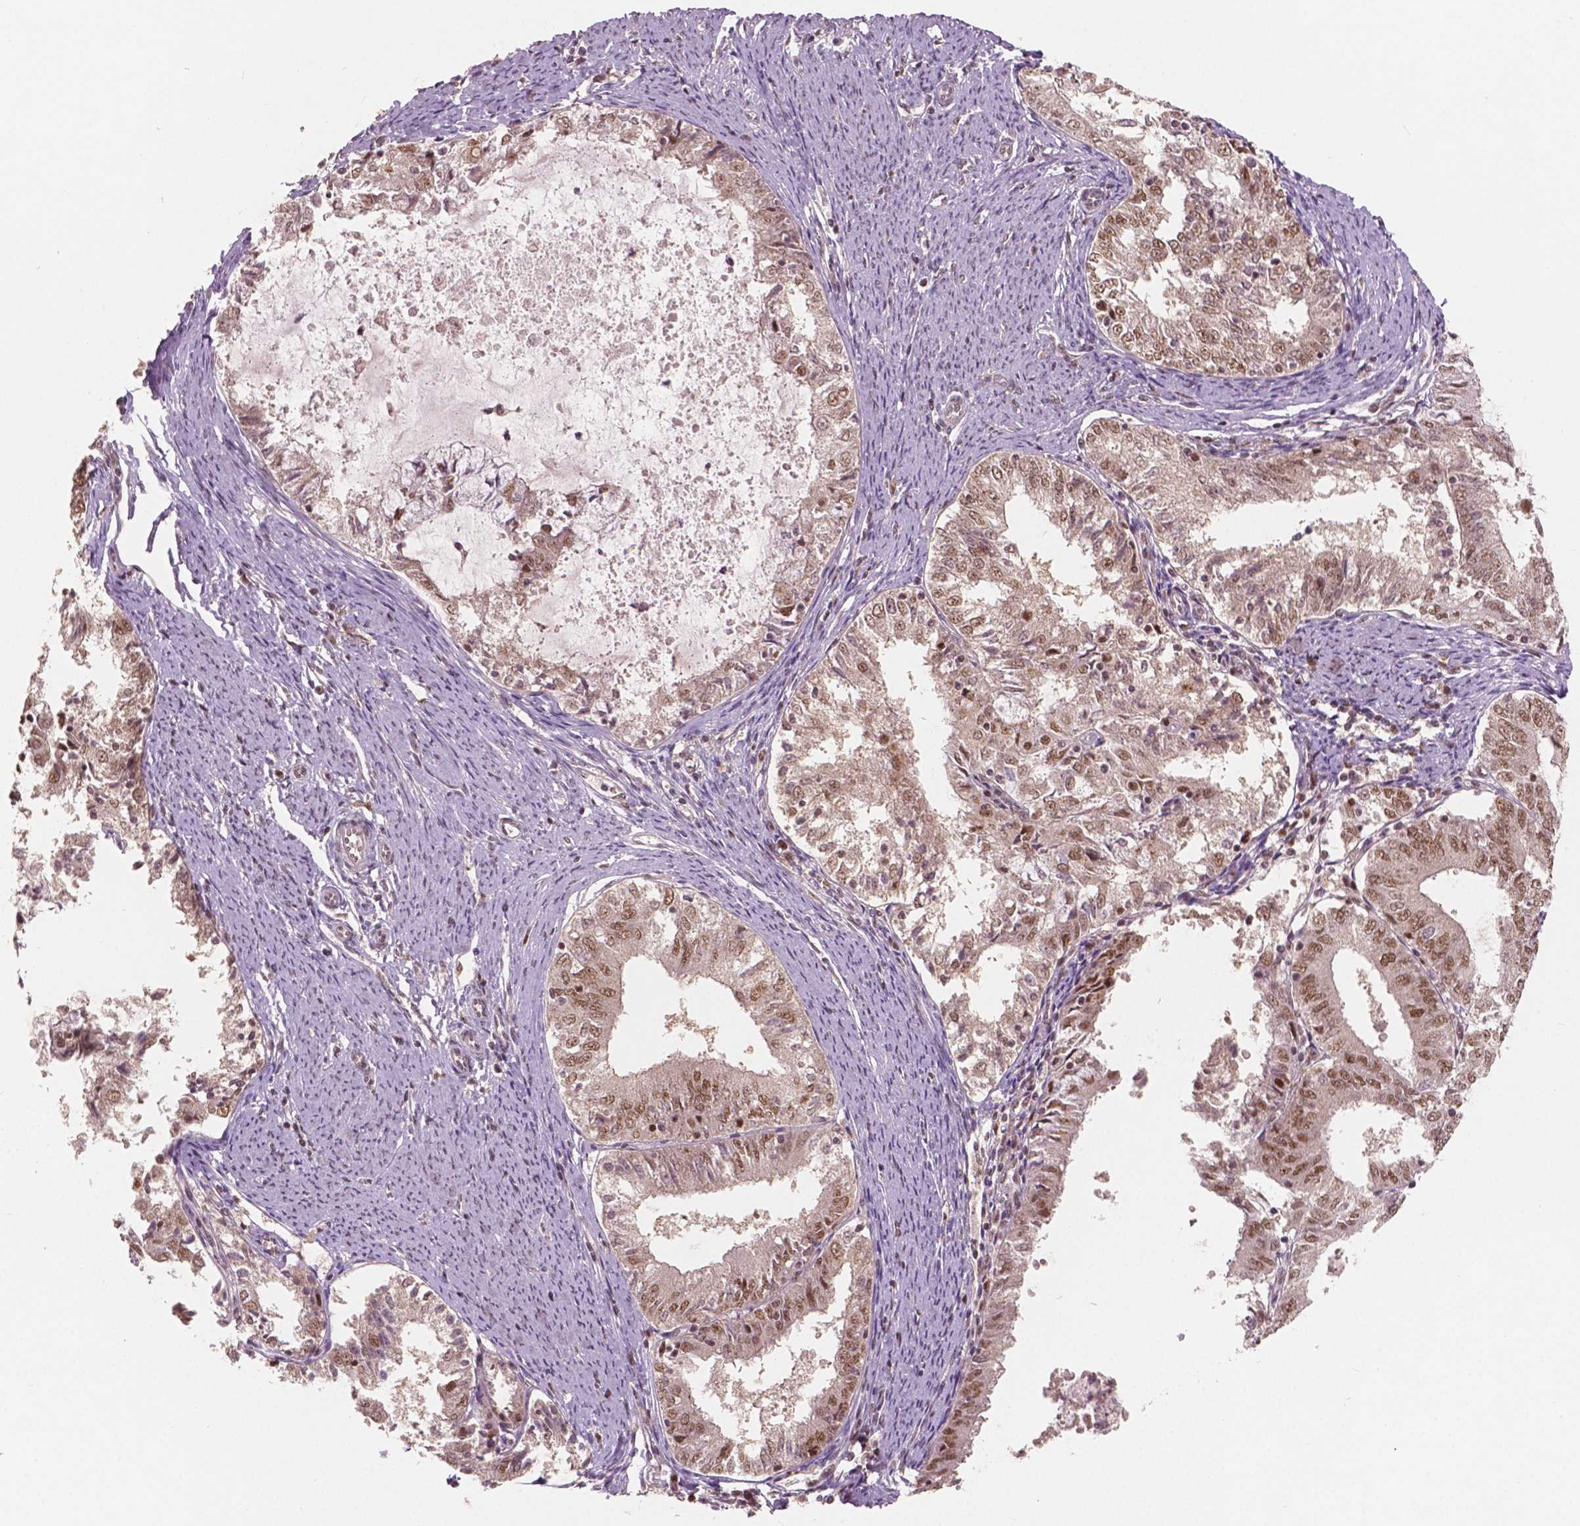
{"staining": {"intensity": "moderate", "quantity": ">75%", "location": "nuclear"}, "tissue": "endometrial cancer", "cell_type": "Tumor cells", "image_type": "cancer", "snomed": [{"axis": "morphology", "description": "Adenocarcinoma, NOS"}, {"axis": "topography", "description": "Endometrium"}], "caption": "Approximately >75% of tumor cells in endometrial adenocarcinoma exhibit moderate nuclear protein staining as visualized by brown immunohistochemical staining.", "gene": "NSD2", "patient": {"sex": "female", "age": 57}}